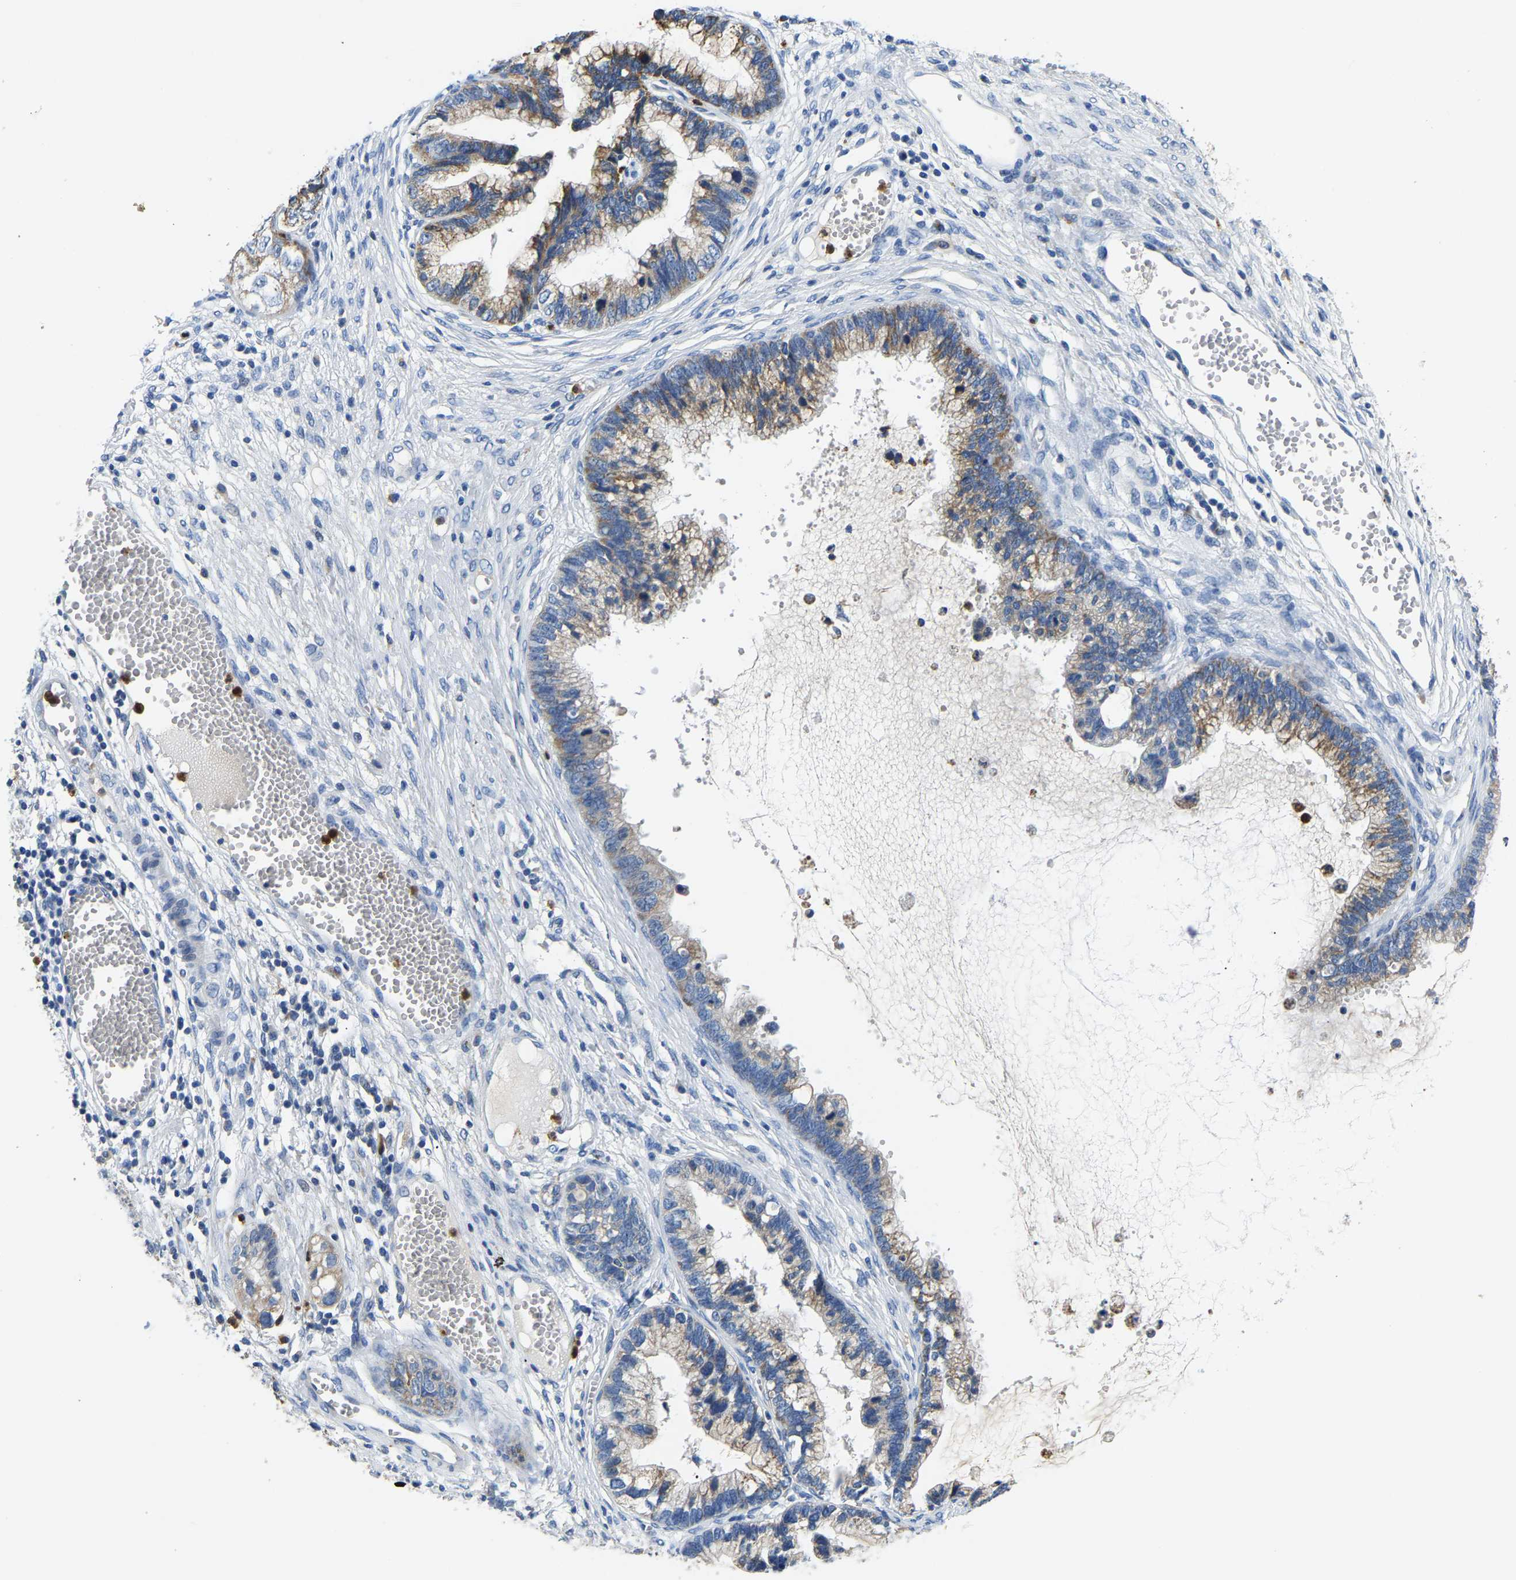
{"staining": {"intensity": "moderate", "quantity": "<25%", "location": "cytoplasmic/membranous"}, "tissue": "cervical cancer", "cell_type": "Tumor cells", "image_type": "cancer", "snomed": [{"axis": "morphology", "description": "Adenocarcinoma, NOS"}, {"axis": "topography", "description": "Cervix"}], "caption": "Cervical cancer stained with a protein marker exhibits moderate staining in tumor cells.", "gene": "TOR1B", "patient": {"sex": "female", "age": 44}}